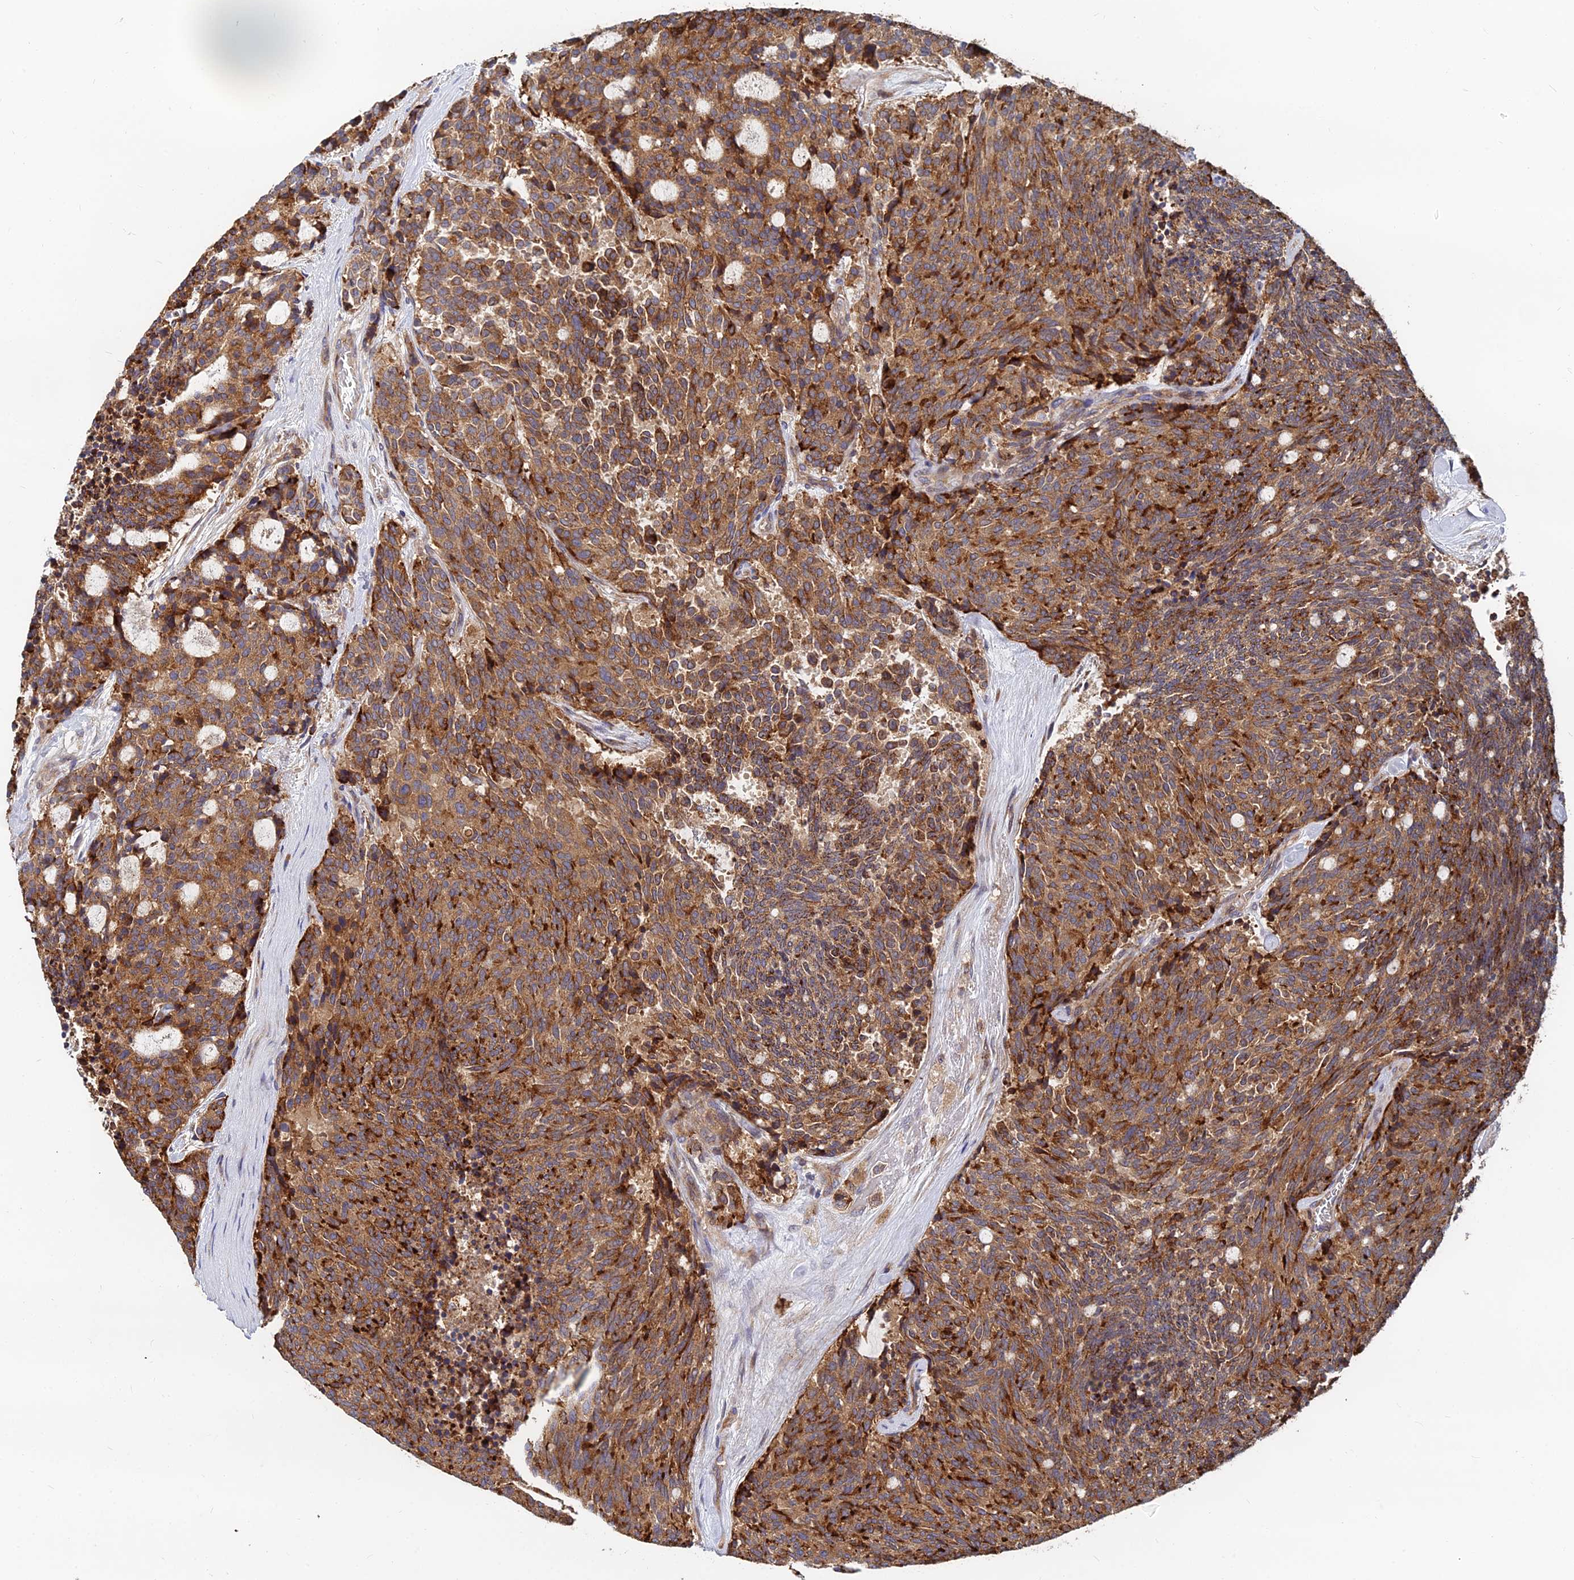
{"staining": {"intensity": "strong", "quantity": ">75%", "location": "cytoplasmic/membranous"}, "tissue": "carcinoid", "cell_type": "Tumor cells", "image_type": "cancer", "snomed": [{"axis": "morphology", "description": "Carcinoid, malignant, NOS"}, {"axis": "topography", "description": "Pancreas"}], "caption": "Protein staining of malignant carcinoid tissue reveals strong cytoplasmic/membranous staining in approximately >75% of tumor cells. (Stains: DAB (3,3'-diaminobenzidine) in brown, nuclei in blue, Microscopy: brightfield microscopy at high magnification).", "gene": "CCZ1", "patient": {"sex": "female", "age": 54}}